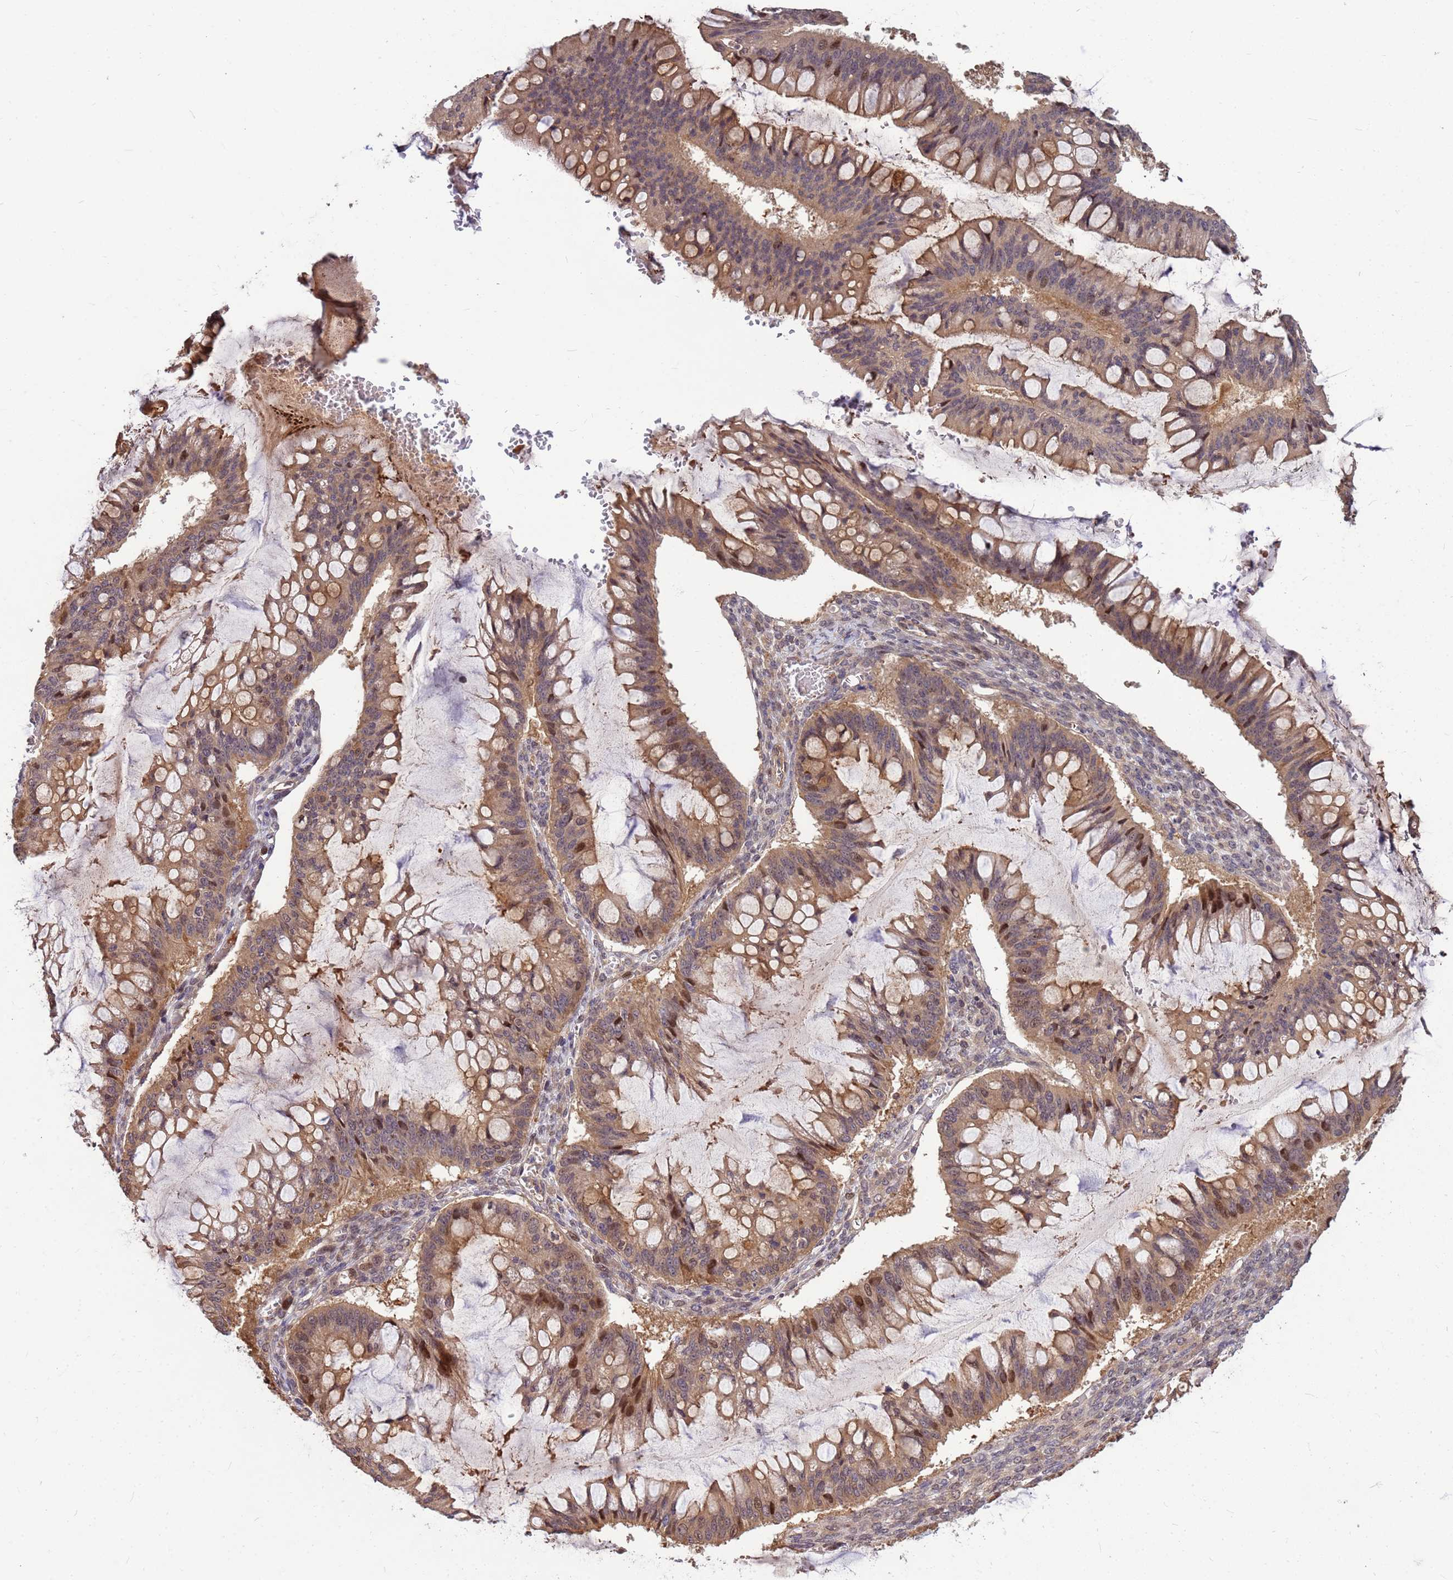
{"staining": {"intensity": "weak", "quantity": ">75%", "location": "cytoplasmic/membranous,nuclear"}, "tissue": "ovarian cancer", "cell_type": "Tumor cells", "image_type": "cancer", "snomed": [{"axis": "morphology", "description": "Cystadenocarcinoma, mucinous, NOS"}, {"axis": "topography", "description": "Ovary"}], "caption": "Brown immunohistochemical staining in human ovarian mucinous cystadenocarcinoma displays weak cytoplasmic/membranous and nuclear staining in approximately >75% of tumor cells. The protein of interest is stained brown, and the nuclei are stained in blue (DAB IHC with brightfield microscopy, high magnification).", "gene": "DUS4L", "patient": {"sex": "female", "age": 73}}